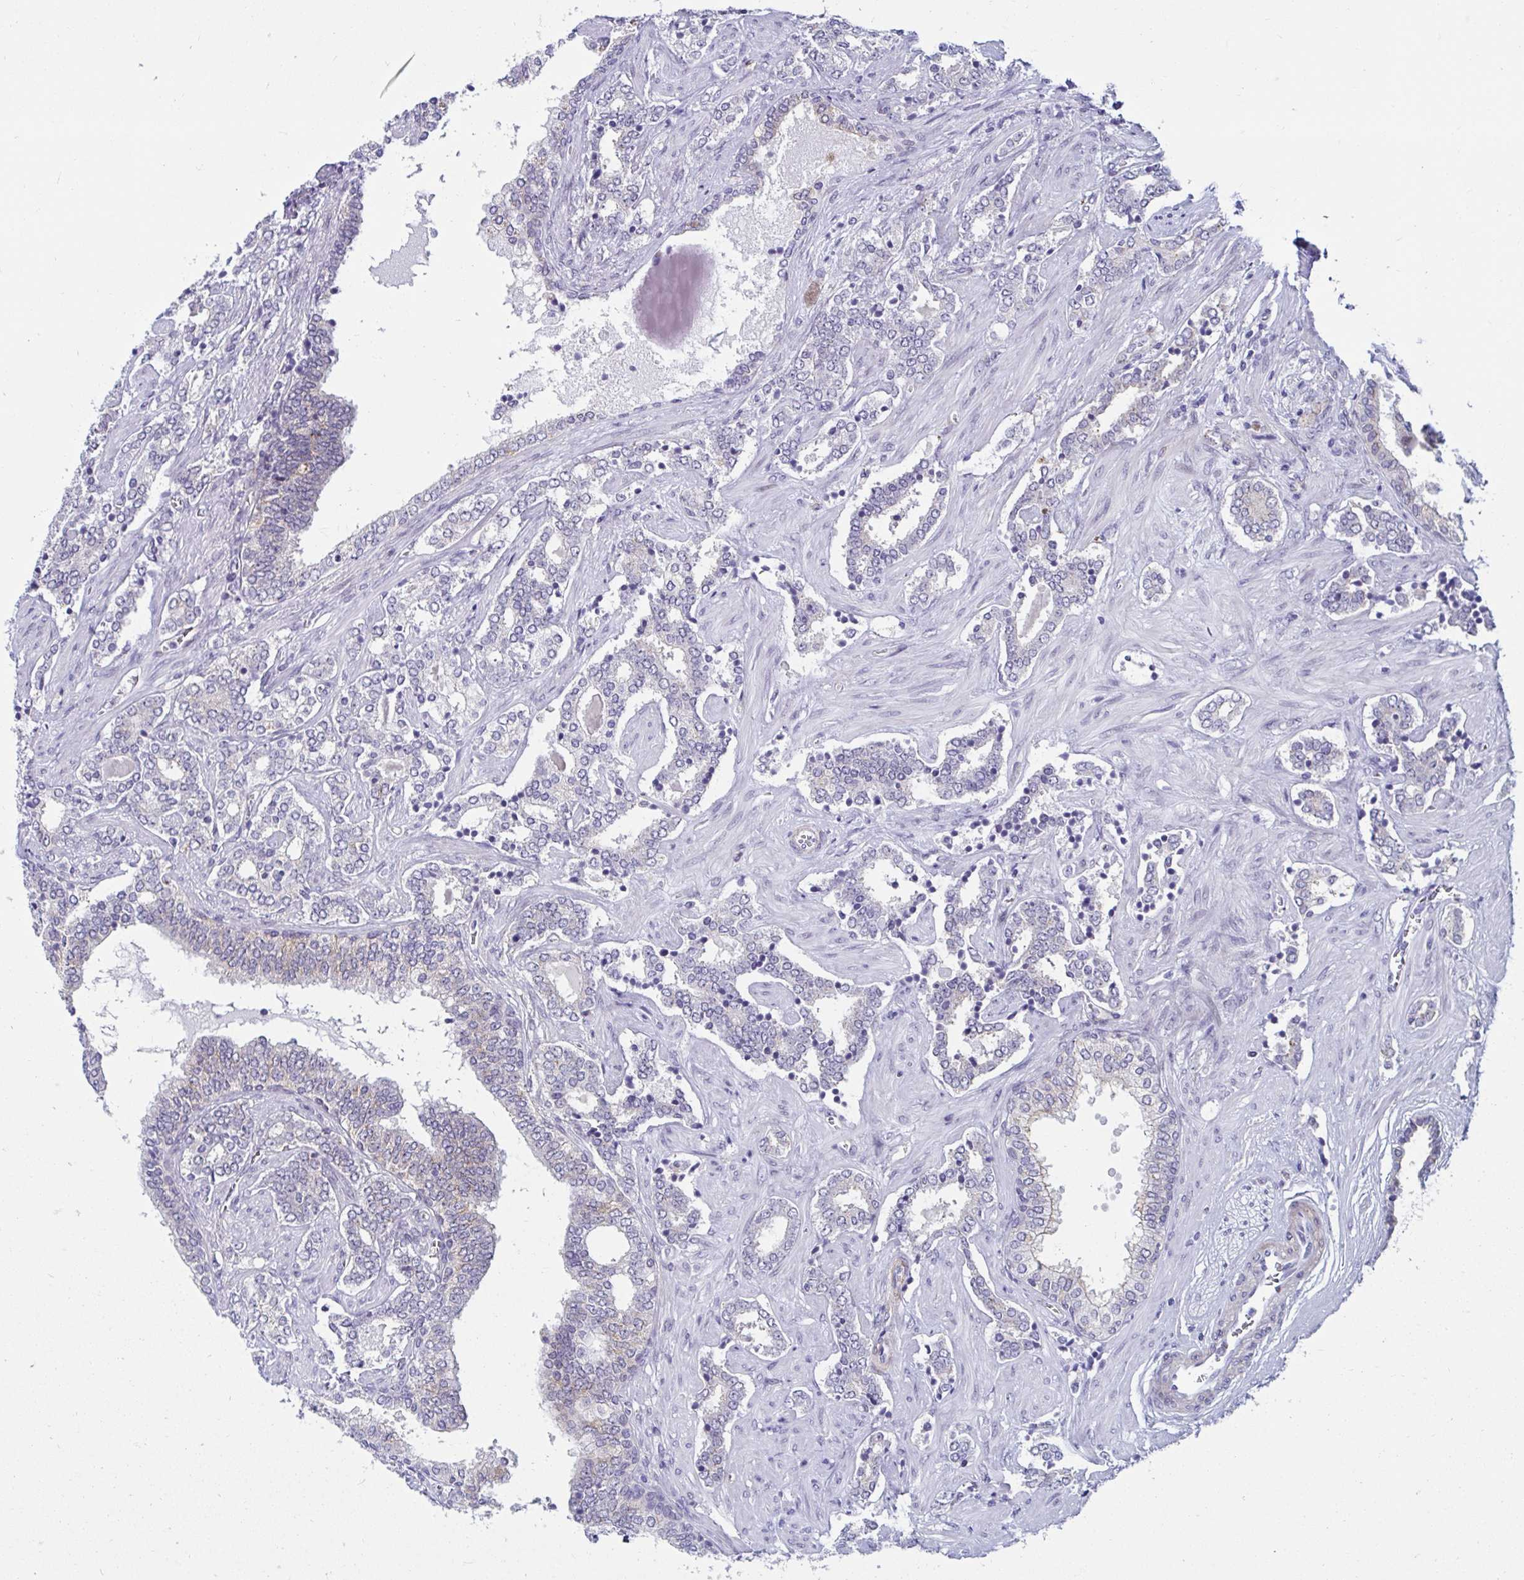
{"staining": {"intensity": "negative", "quantity": "none", "location": "none"}, "tissue": "prostate cancer", "cell_type": "Tumor cells", "image_type": "cancer", "snomed": [{"axis": "morphology", "description": "Adenocarcinoma, High grade"}, {"axis": "topography", "description": "Prostate"}], "caption": "The image demonstrates no staining of tumor cells in prostate cancer (adenocarcinoma (high-grade)).", "gene": "ANKRD62", "patient": {"sex": "male", "age": 60}}